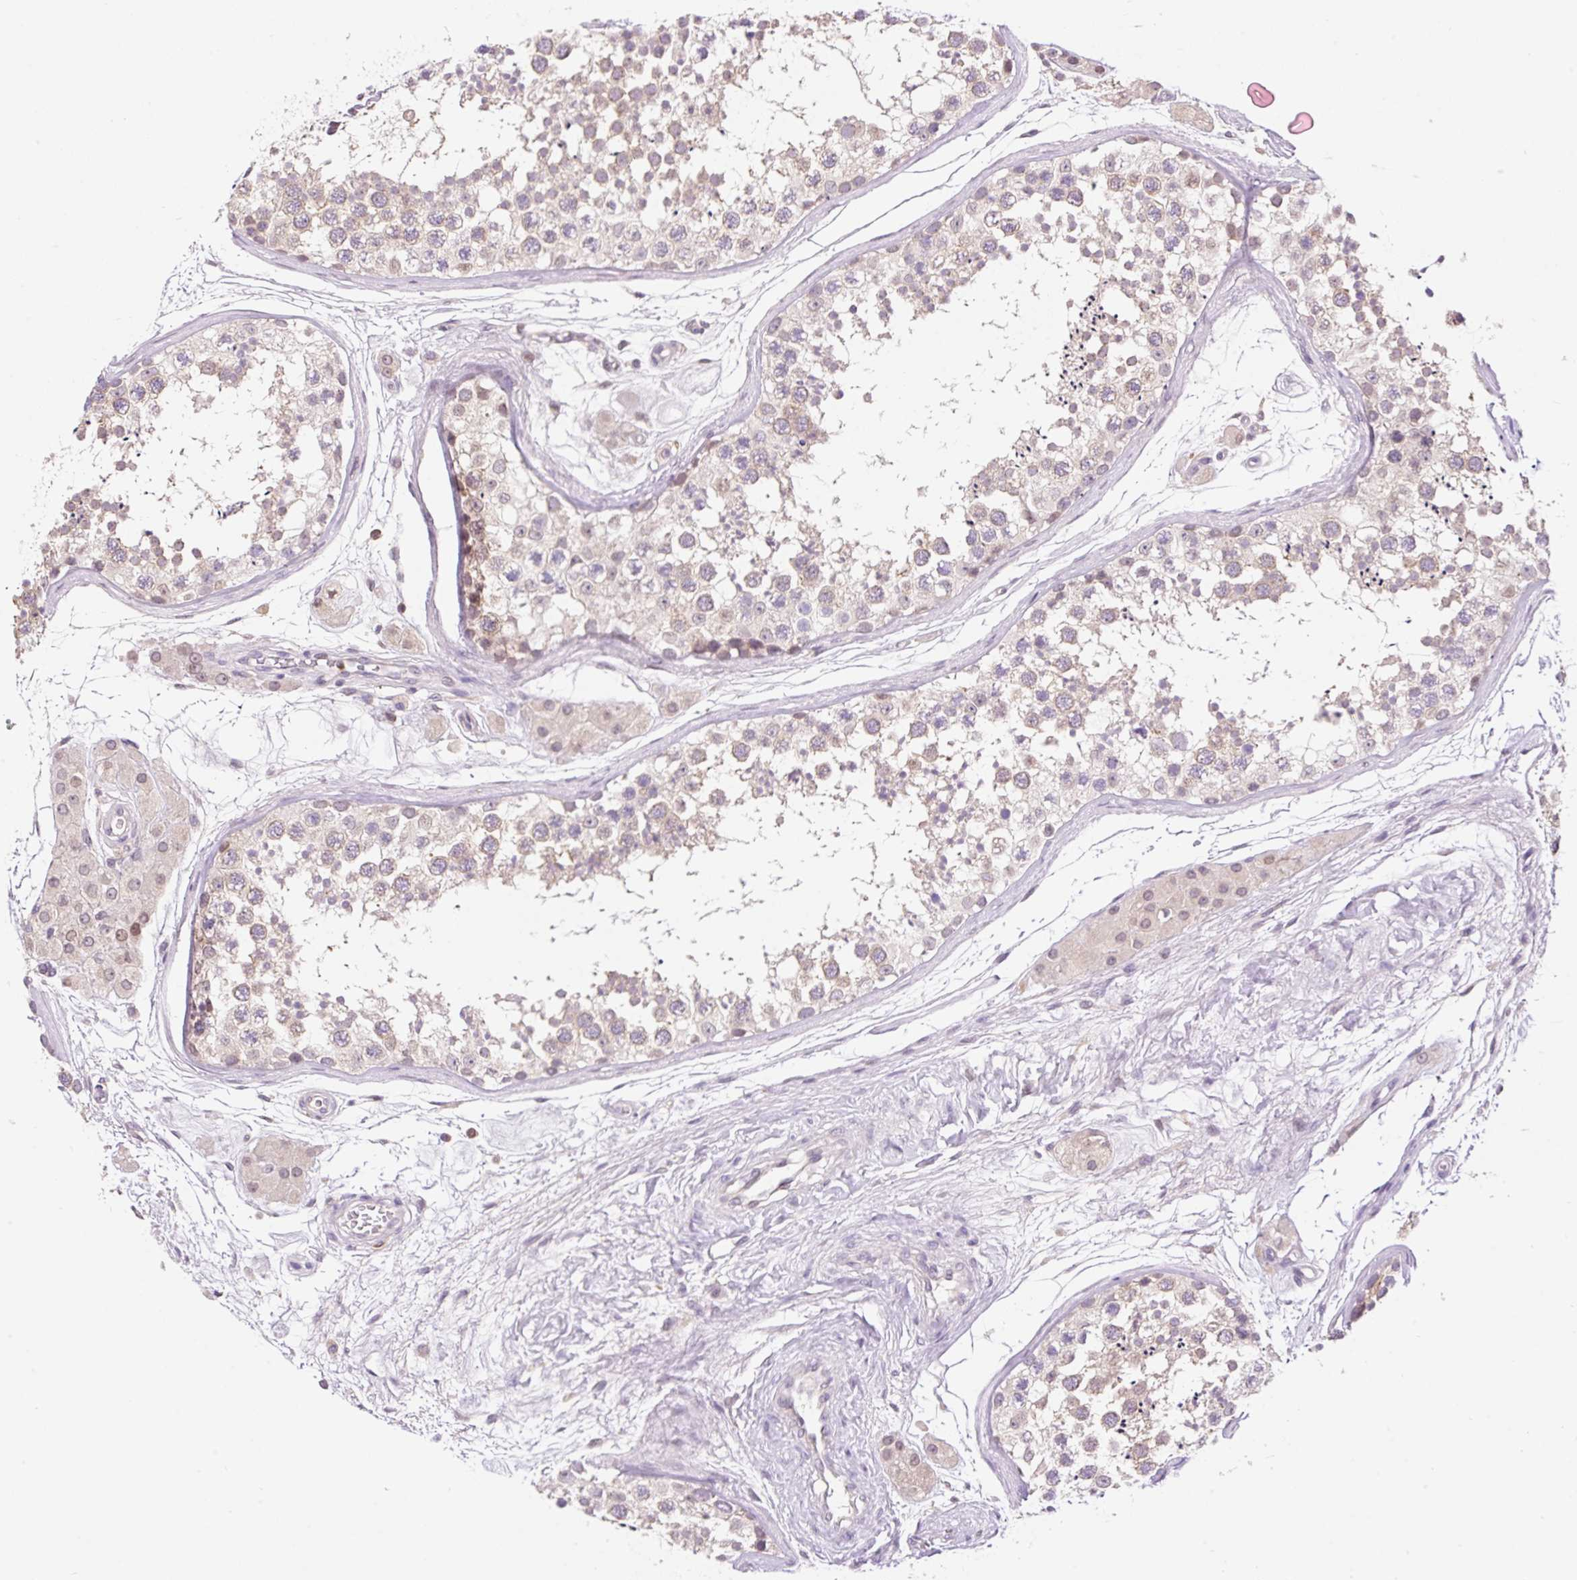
{"staining": {"intensity": "weak", "quantity": ">75%", "location": "cytoplasmic/membranous"}, "tissue": "testis", "cell_type": "Cells in seminiferous ducts", "image_type": "normal", "snomed": [{"axis": "morphology", "description": "Normal tissue, NOS"}, {"axis": "topography", "description": "Testis"}], "caption": "DAB (3,3'-diaminobenzidine) immunohistochemical staining of benign human testis shows weak cytoplasmic/membranous protein expression in about >75% of cells in seminiferous ducts.", "gene": "CARD11", "patient": {"sex": "male", "age": 56}}